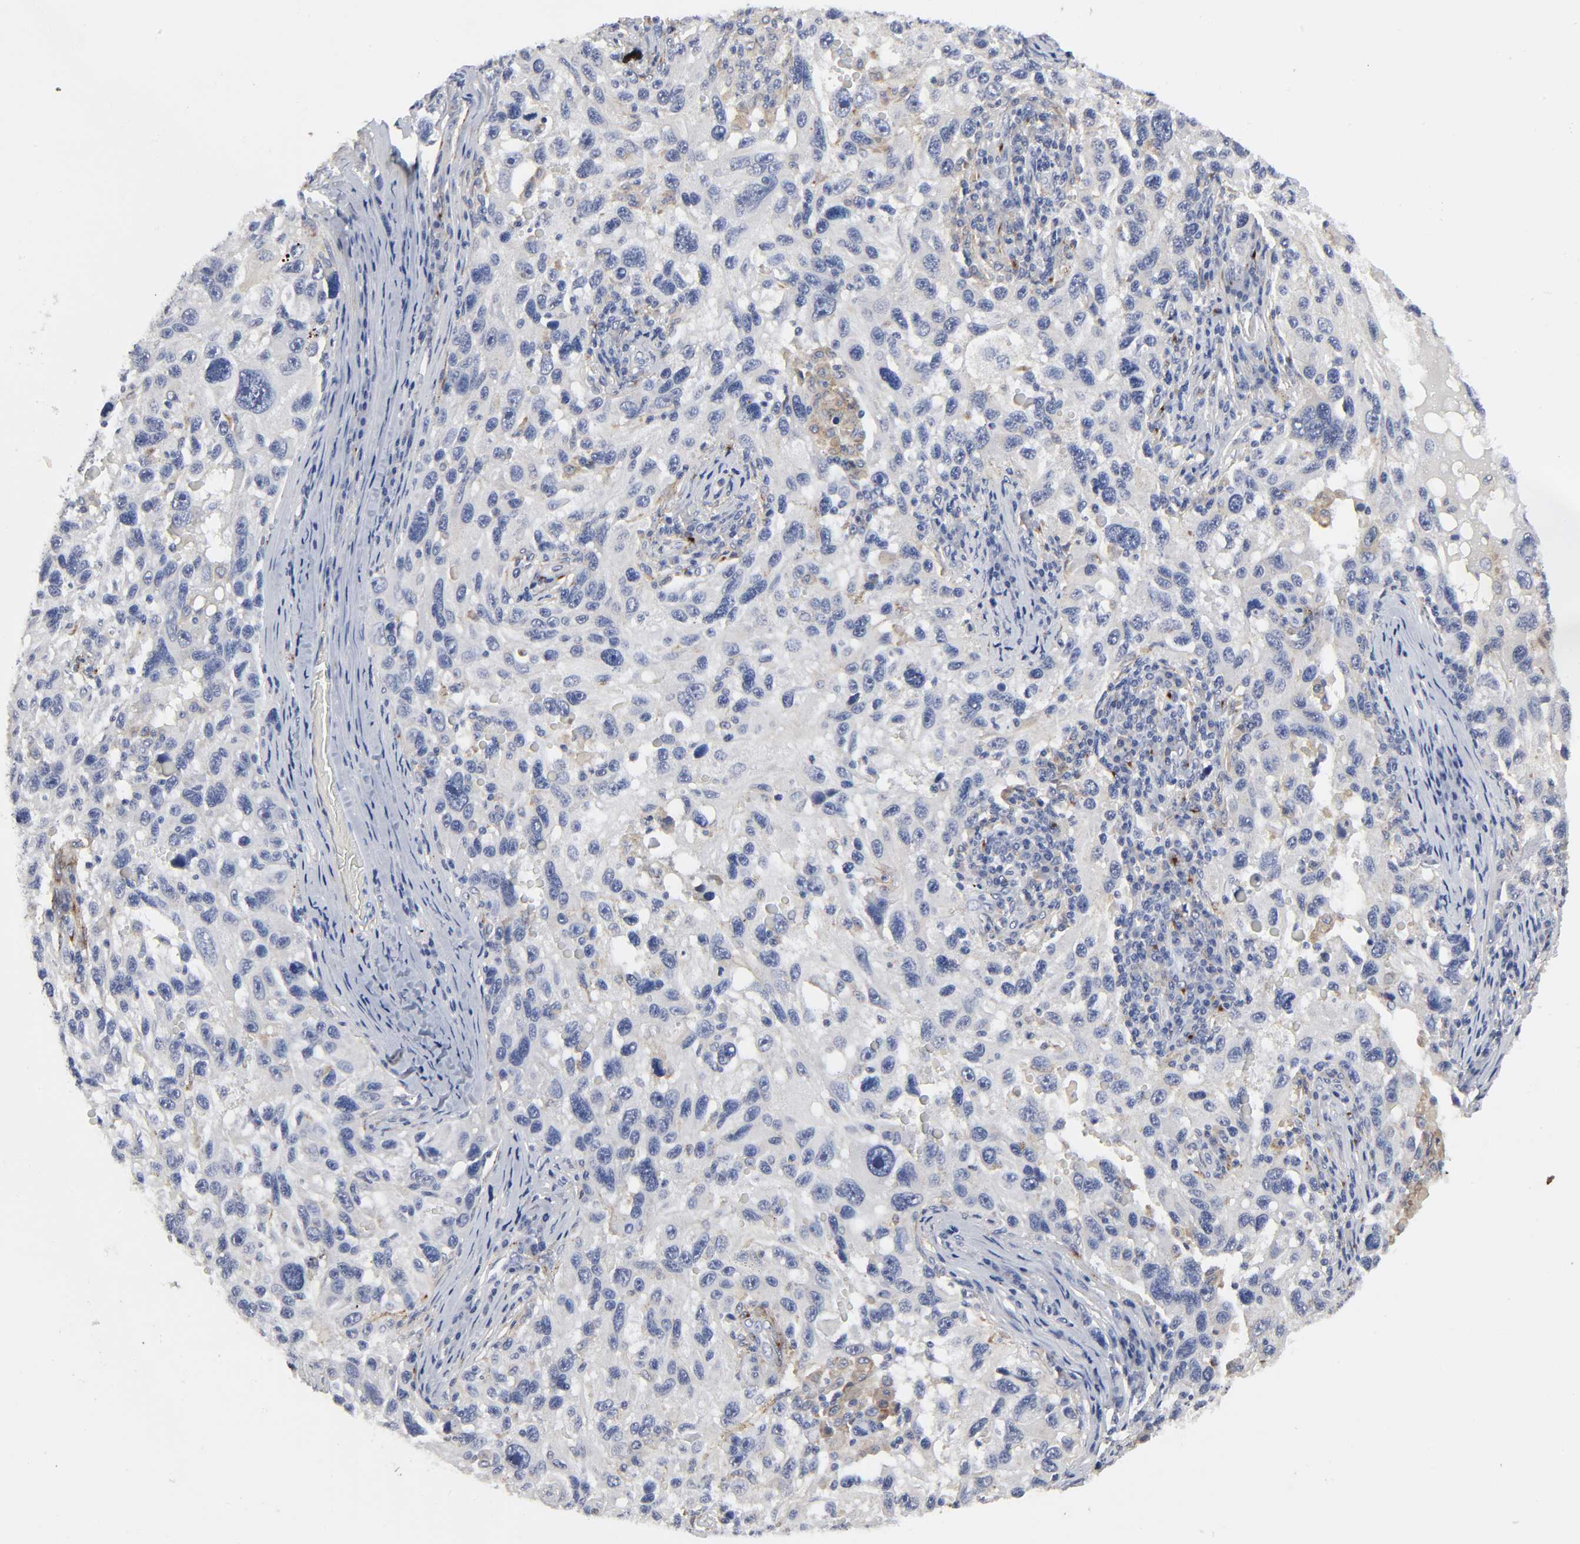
{"staining": {"intensity": "negative", "quantity": "none", "location": "none"}, "tissue": "melanoma", "cell_type": "Tumor cells", "image_type": "cancer", "snomed": [{"axis": "morphology", "description": "Malignant melanoma, NOS"}, {"axis": "topography", "description": "Skin"}], "caption": "A micrograph of human melanoma is negative for staining in tumor cells.", "gene": "LRP1", "patient": {"sex": "male", "age": 53}}